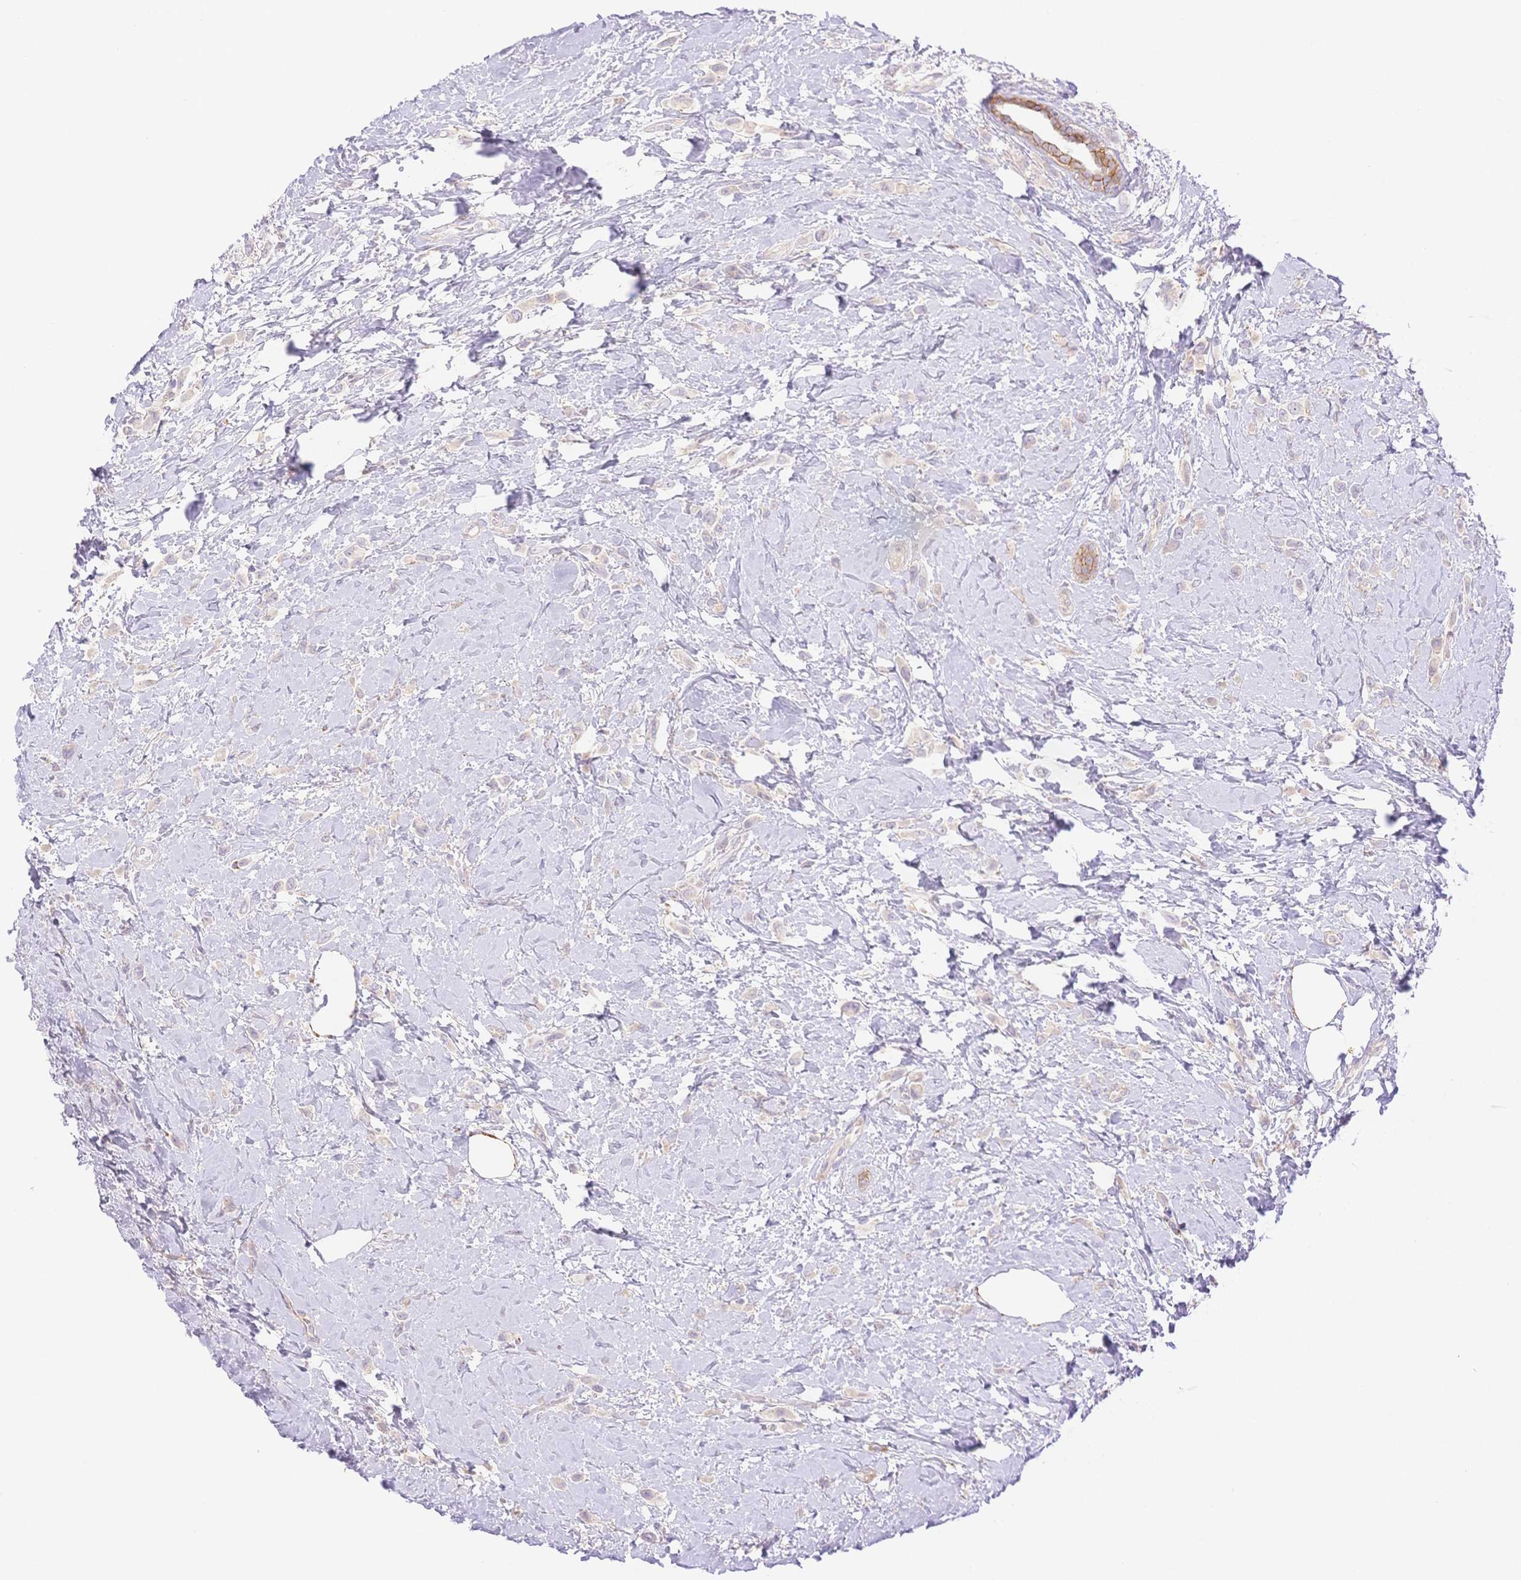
{"staining": {"intensity": "negative", "quantity": "none", "location": "none"}, "tissue": "breast cancer", "cell_type": "Tumor cells", "image_type": "cancer", "snomed": [{"axis": "morphology", "description": "Lobular carcinoma"}, {"axis": "topography", "description": "Breast"}], "caption": "An image of human breast cancer (lobular carcinoma) is negative for staining in tumor cells.", "gene": "WDR54", "patient": {"sex": "female", "age": 66}}